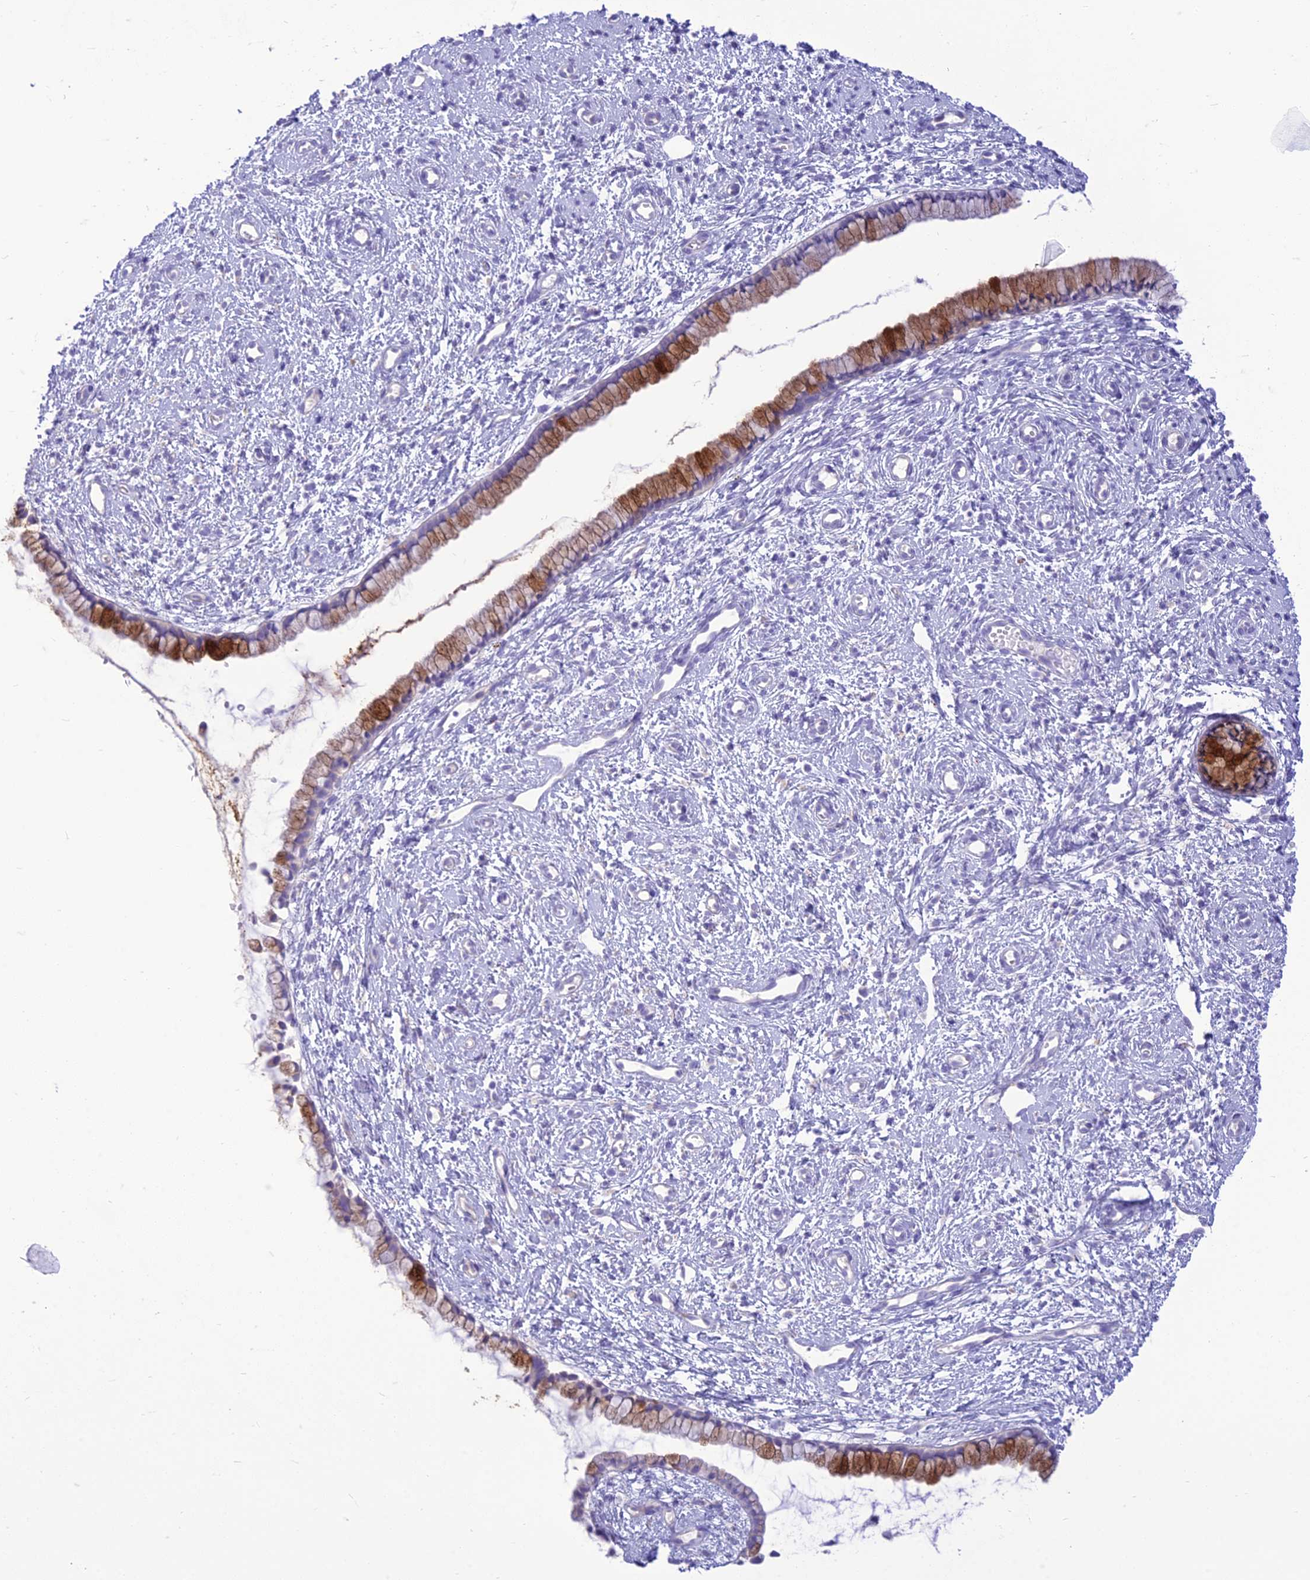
{"staining": {"intensity": "strong", "quantity": "25%-75%", "location": "cytoplasmic/membranous"}, "tissue": "cervix", "cell_type": "Glandular cells", "image_type": "normal", "snomed": [{"axis": "morphology", "description": "Normal tissue, NOS"}, {"axis": "topography", "description": "Cervix"}], "caption": "IHC of benign cervix shows high levels of strong cytoplasmic/membranous staining in about 25%-75% of glandular cells.", "gene": "DHDH", "patient": {"sex": "female", "age": 57}}